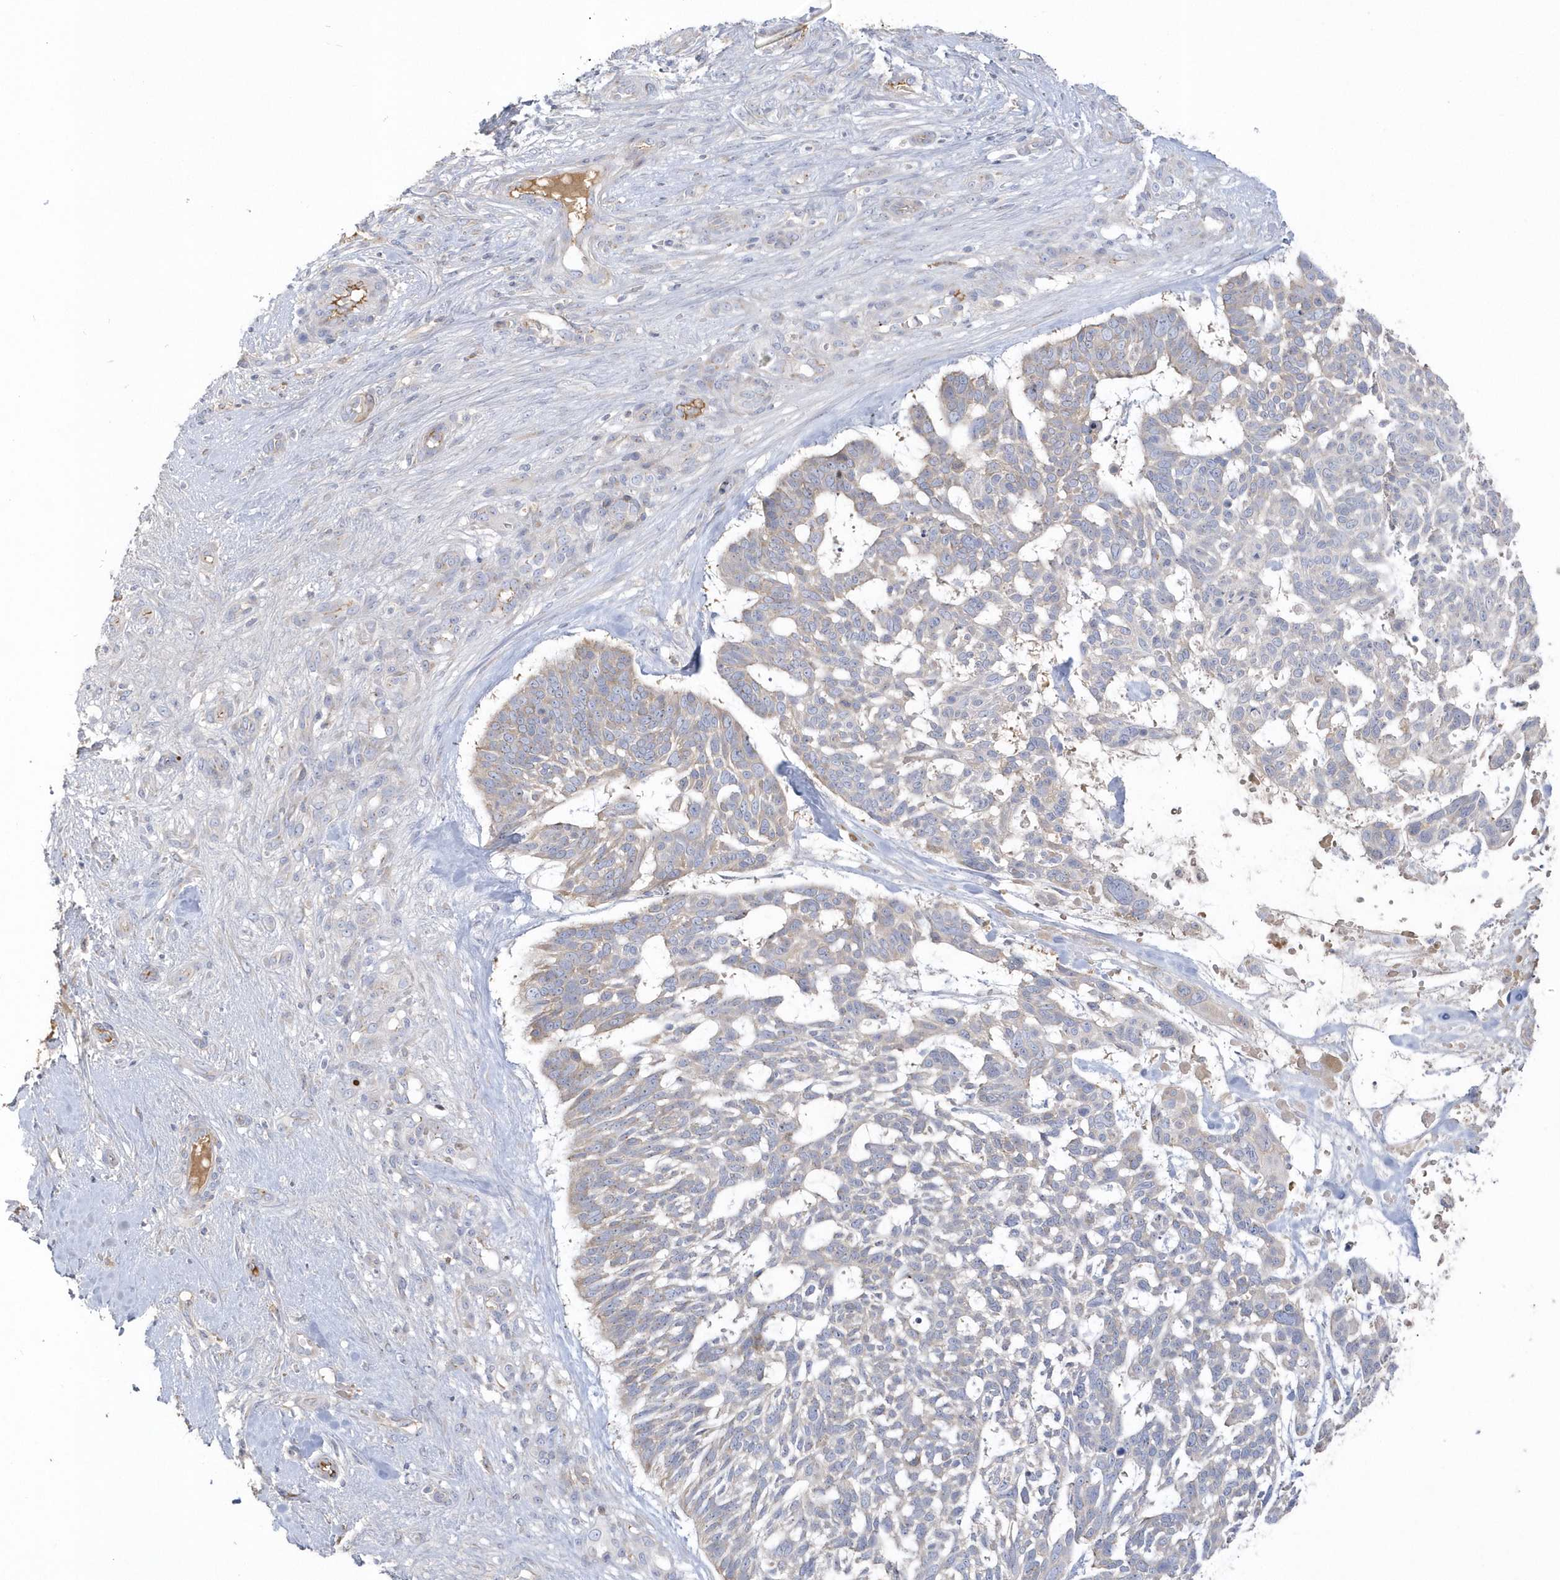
{"staining": {"intensity": "weak", "quantity": "25%-75%", "location": "cytoplasmic/membranous"}, "tissue": "skin cancer", "cell_type": "Tumor cells", "image_type": "cancer", "snomed": [{"axis": "morphology", "description": "Basal cell carcinoma"}, {"axis": "topography", "description": "Skin"}], "caption": "This image displays IHC staining of skin basal cell carcinoma, with low weak cytoplasmic/membranous expression in approximately 25%-75% of tumor cells.", "gene": "SEMA3D", "patient": {"sex": "male", "age": 88}}